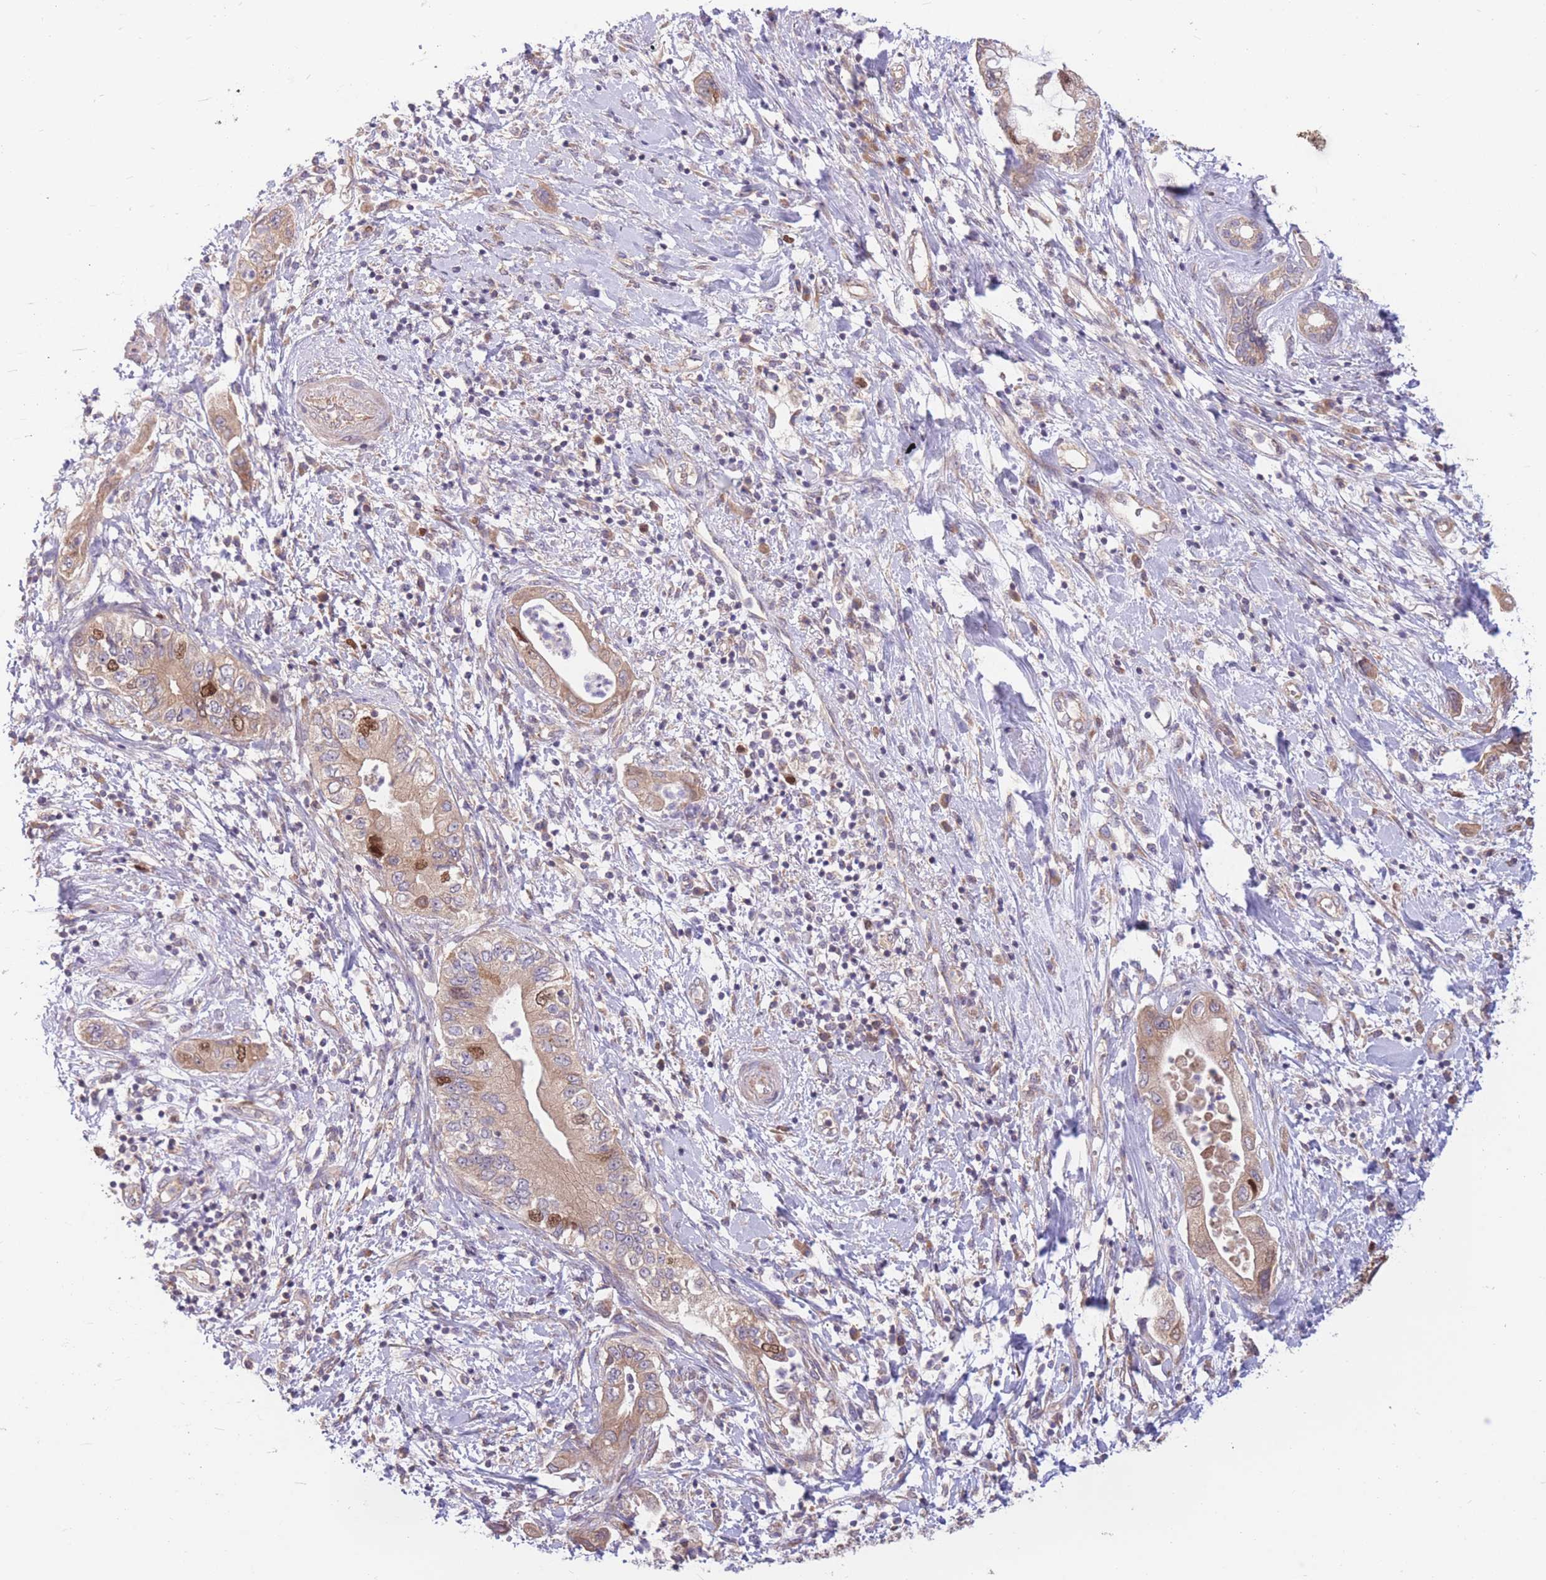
{"staining": {"intensity": "strong", "quantity": "<25%", "location": "cytoplasmic/membranous,nuclear"}, "tissue": "pancreatic cancer", "cell_type": "Tumor cells", "image_type": "cancer", "snomed": [{"axis": "morphology", "description": "Adenocarcinoma, NOS"}, {"axis": "topography", "description": "Pancreas"}], "caption": "Human adenocarcinoma (pancreatic) stained with a protein marker displays strong staining in tumor cells.", "gene": "GMNN", "patient": {"sex": "female", "age": 73}}